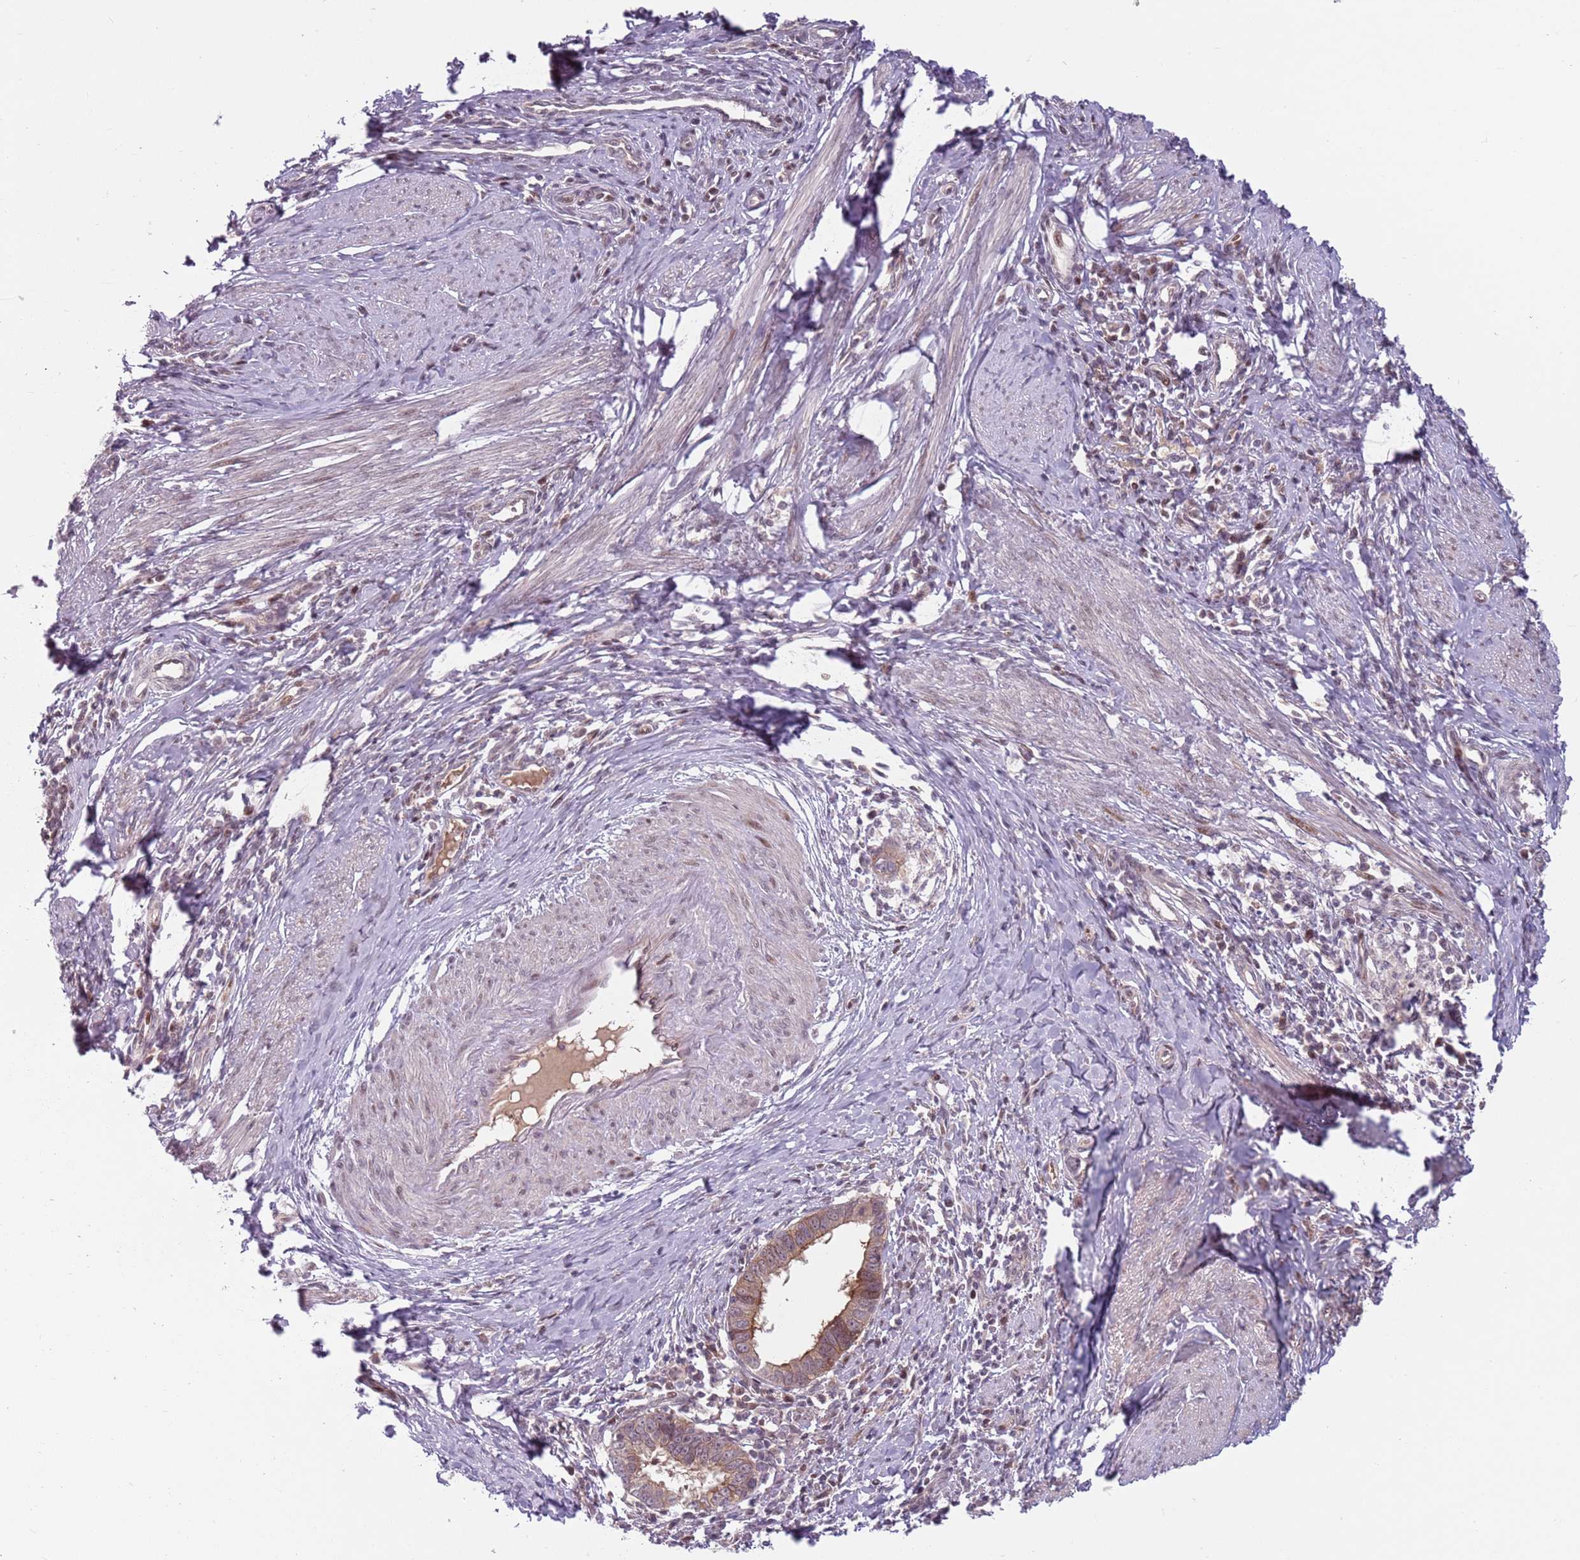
{"staining": {"intensity": "weak", "quantity": ">75%", "location": "cytoplasmic/membranous"}, "tissue": "cervical cancer", "cell_type": "Tumor cells", "image_type": "cancer", "snomed": [{"axis": "morphology", "description": "Adenocarcinoma, NOS"}, {"axis": "topography", "description": "Cervix"}], "caption": "Immunohistochemical staining of cervical cancer shows weak cytoplasmic/membranous protein expression in approximately >75% of tumor cells. (DAB = brown stain, brightfield microscopy at high magnification).", "gene": "ADGRG1", "patient": {"sex": "female", "age": 36}}